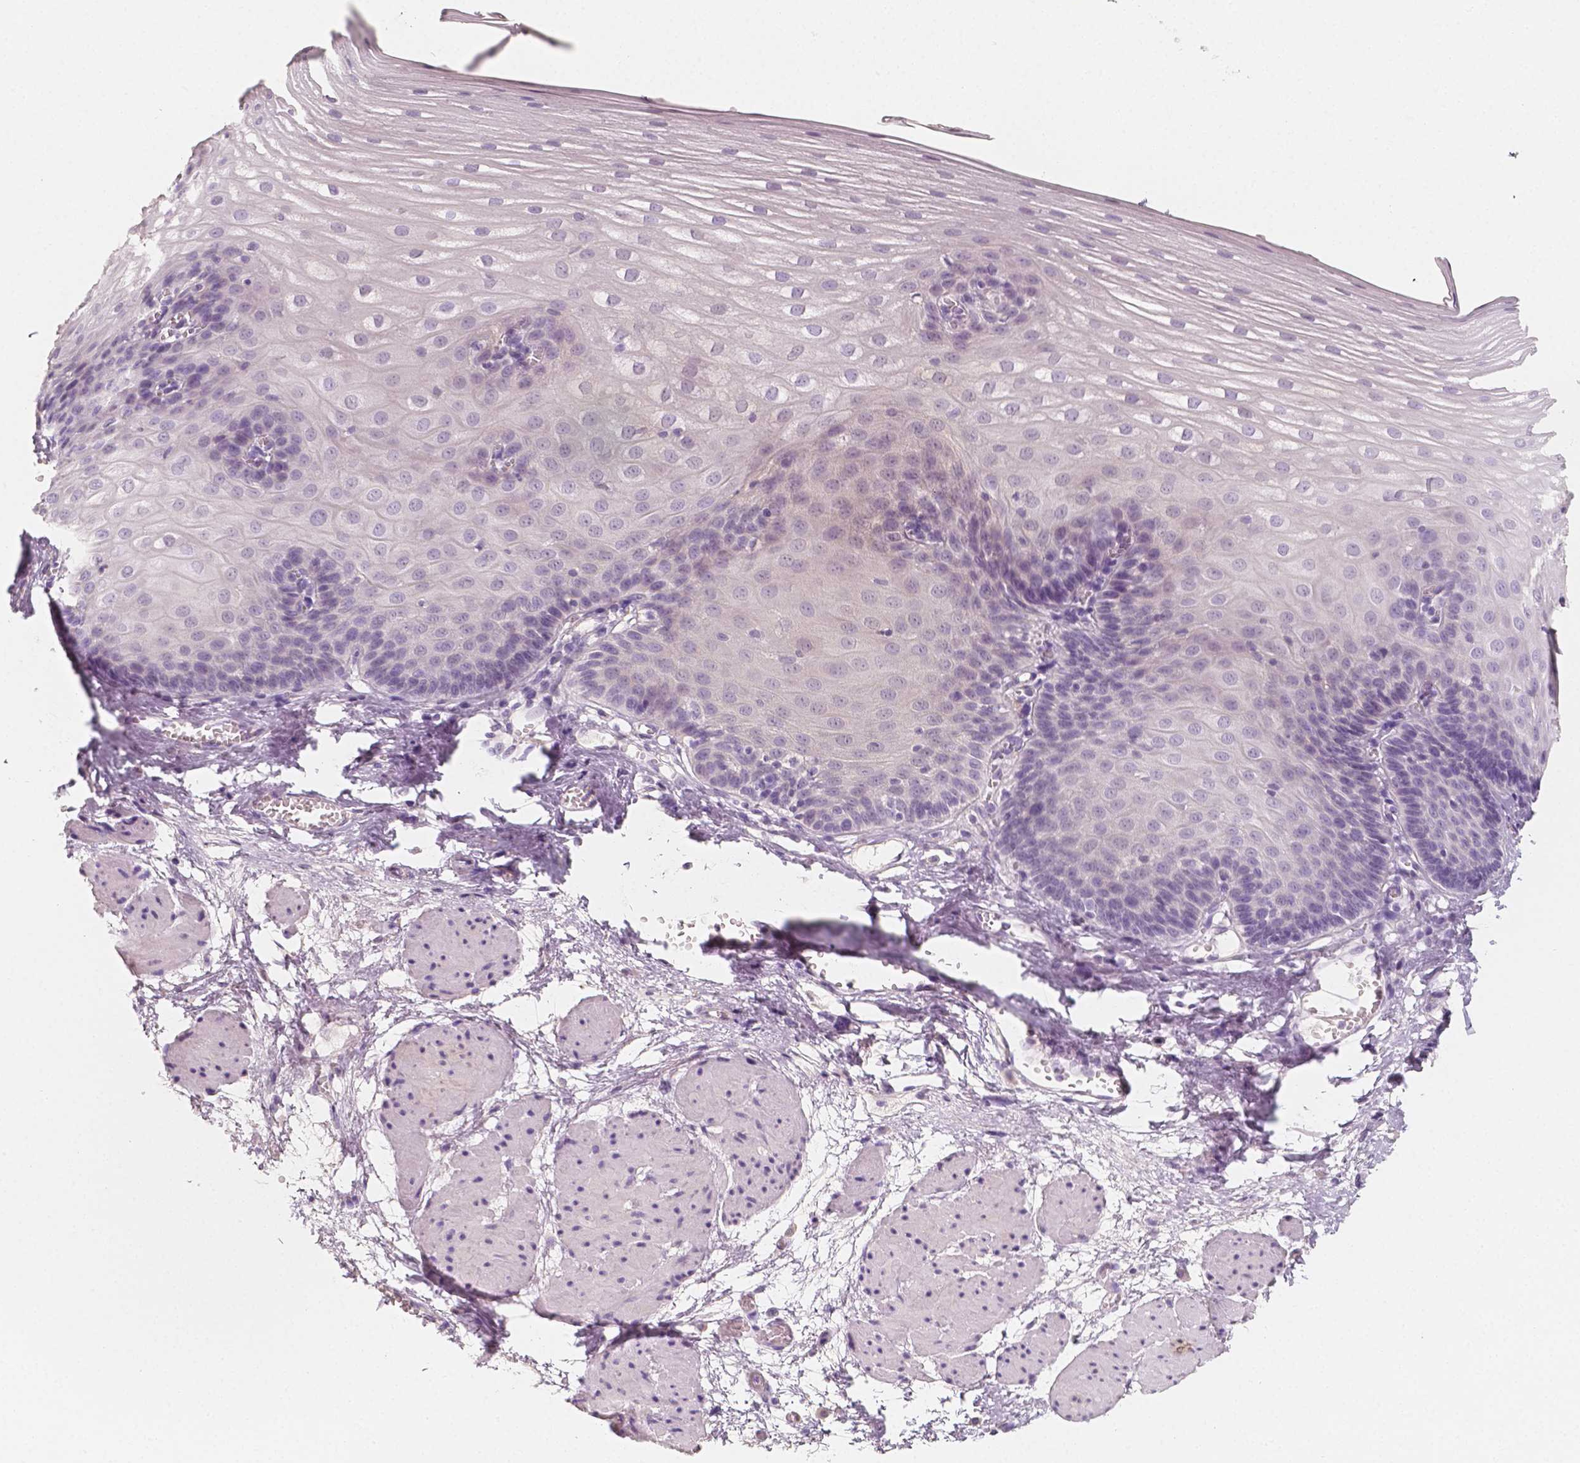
{"staining": {"intensity": "negative", "quantity": "none", "location": "none"}, "tissue": "esophagus", "cell_type": "Squamous epithelial cells", "image_type": "normal", "snomed": [{"axis": "morphology", "description": "Normal tissue, NOS"}, {"axis": "topography", "description": "Esophagus"}], "caption": "IHC photomicrograph of benign esophagus: esophagus stained with DAB (3,3'-diaminobenzidine) exhibits no significant protein expression in squamous epithelial cells.", "gene": "NECAB2", "patient": {"sex": "male", "age": 62}}